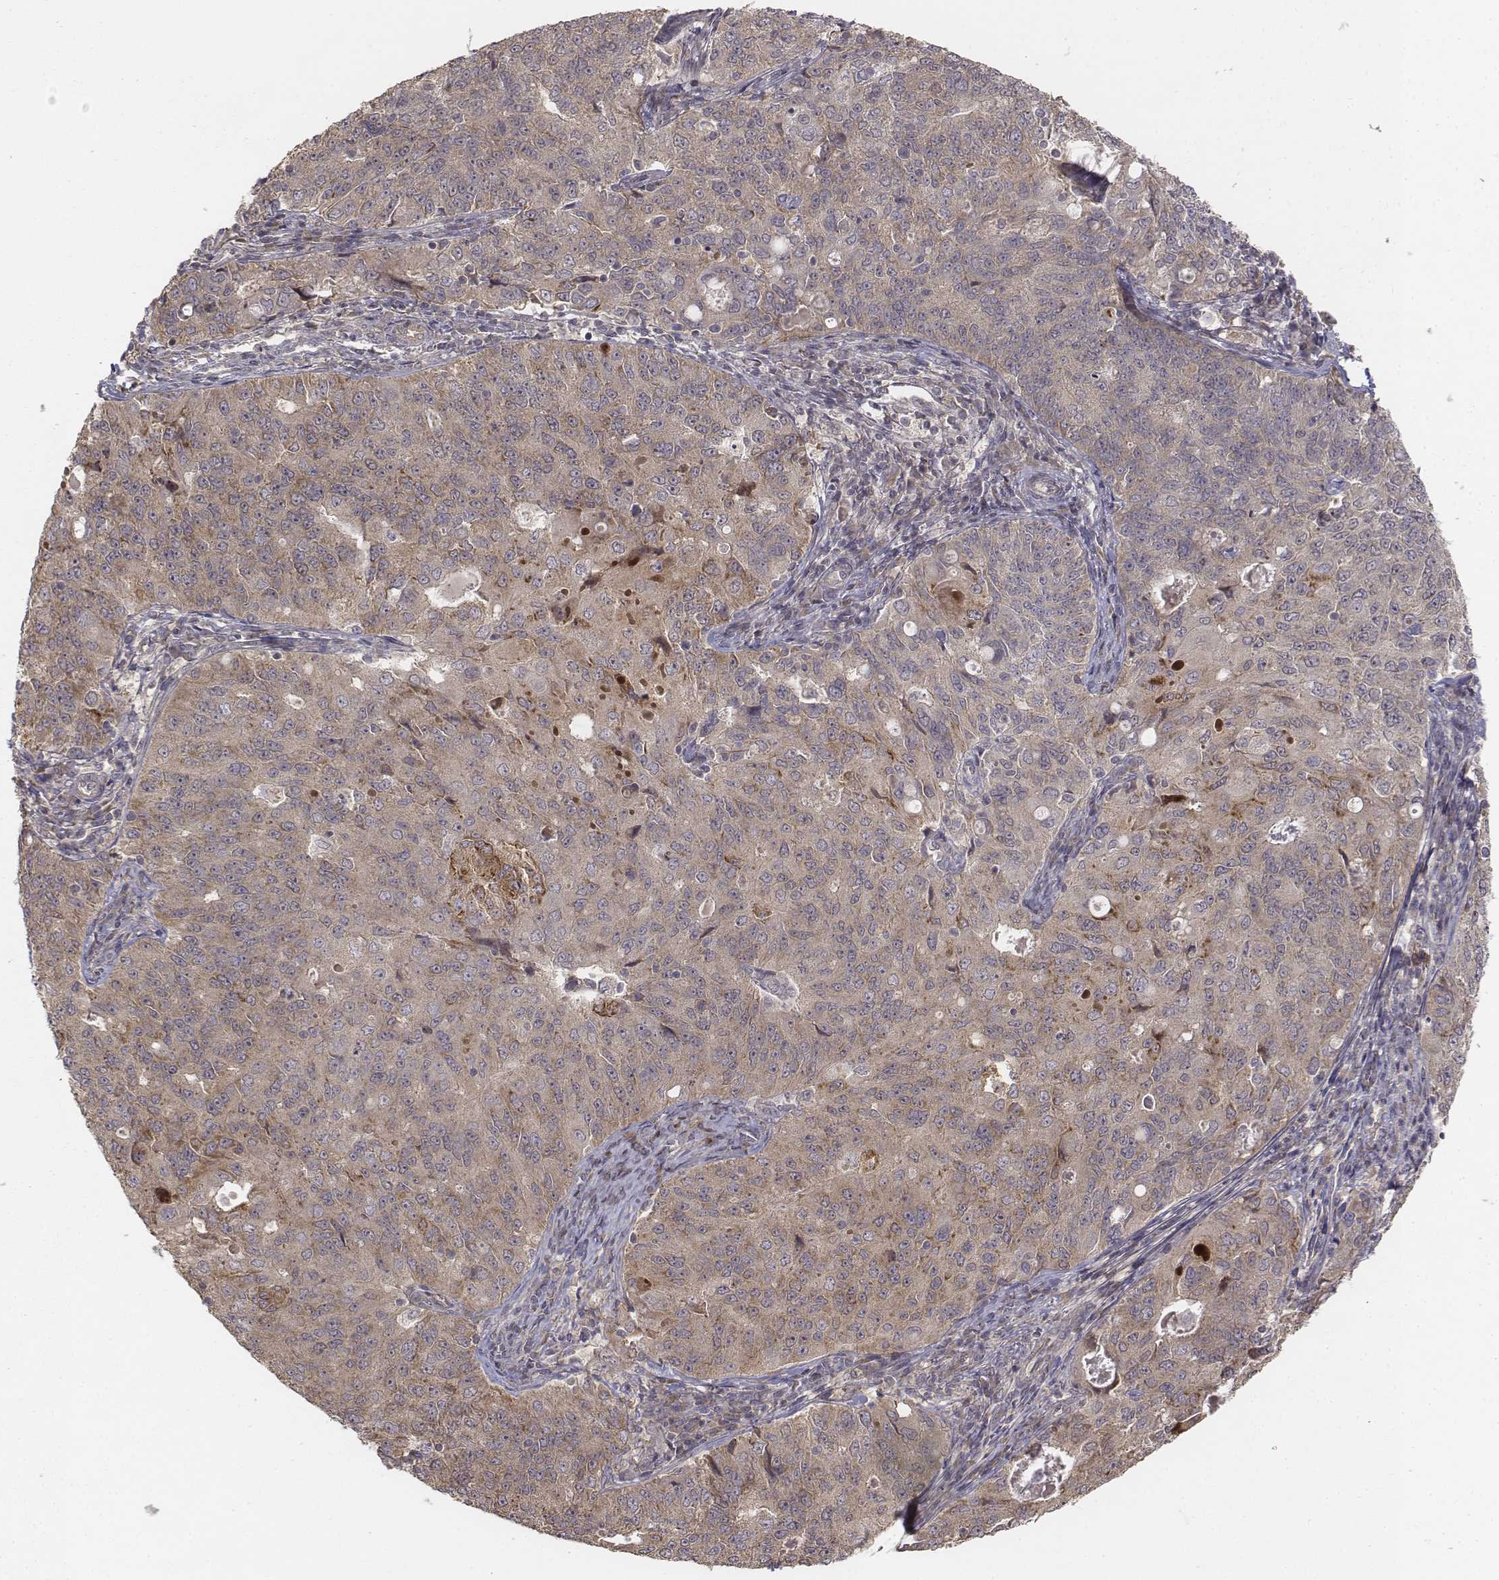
{"staining": {"intensity": "weak", "quantity": "25%-75%", "location": "cytoplasmic/membranous"}, "tissue": "endometrial cancer", "cell_type": "Tumor cells", "image_type": "cancer", "snomed": [{"axis": "morphology", "description": "Adenocarcinoma, NOS"}, {"axis": "topography", "description": "Endometrium"}], "caption": "Immunohistochemical staining of adenocarcinoma (endometrial) demonstrates low levels of weak cytoplasmic/membranous staining in about 25%-75% of tumor cells. (IHC, brightfield microscopy, high magnification).", "gene": "FBXO21", "patient": {"sex": "female", "age": 43}}